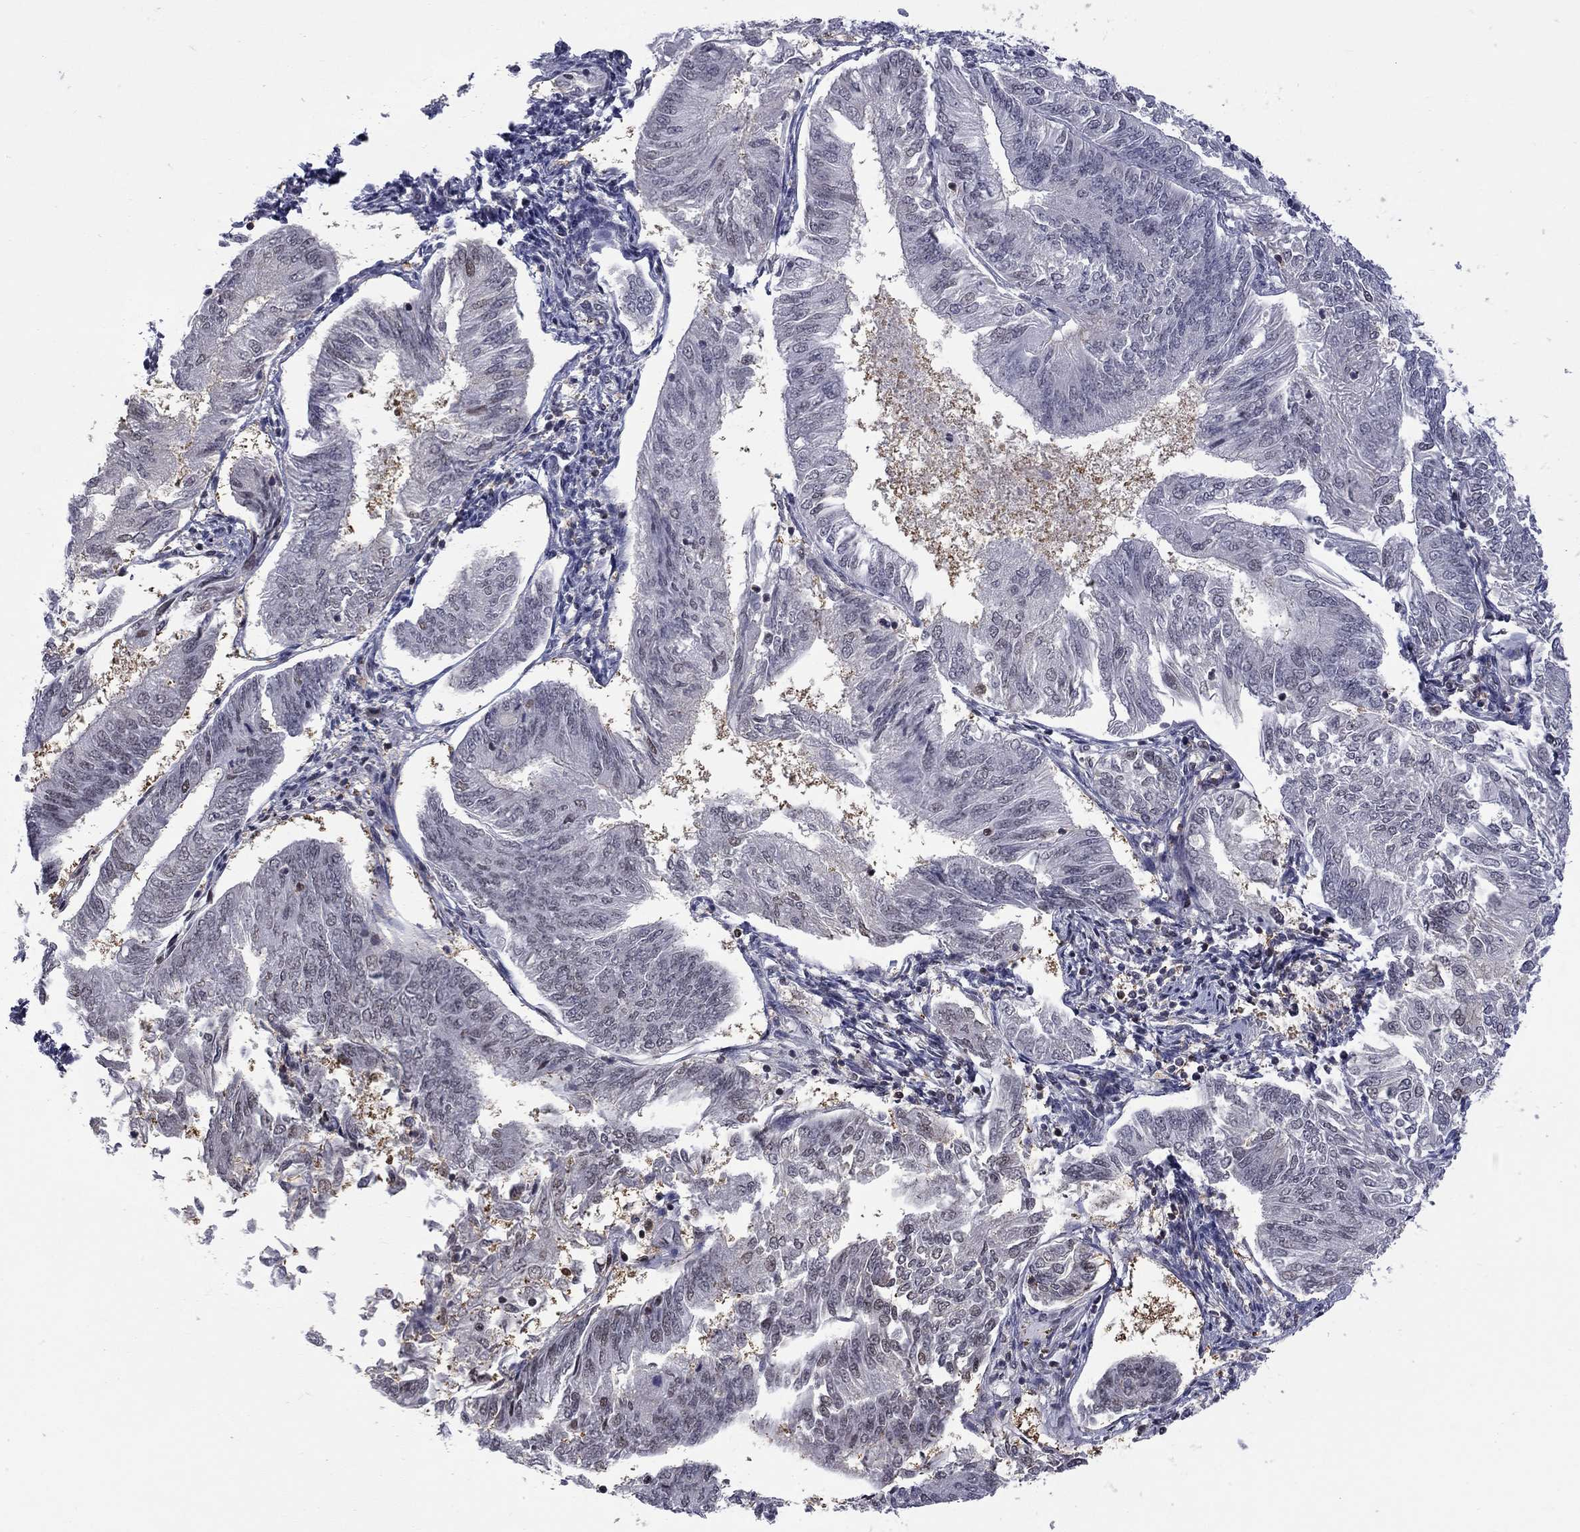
{"staining": {"intensity": "negative", "quantity": "none", "location": "none"}, "tissue": "endometrial cancer", "cell_type": "Tumor cells", "image_type": "cancer", "snomed": [{"axis": "morphology", "description": "Adenocarcinoma, NOS"}, {"axis": "topography", "description": "Endometrium"}], "caption": "A micrograph of human endometrial adenocarcinoma is negative for staining in tumor cells.", "gene": "RFWD3", "patient": {"sex": "female", "age": 58}}